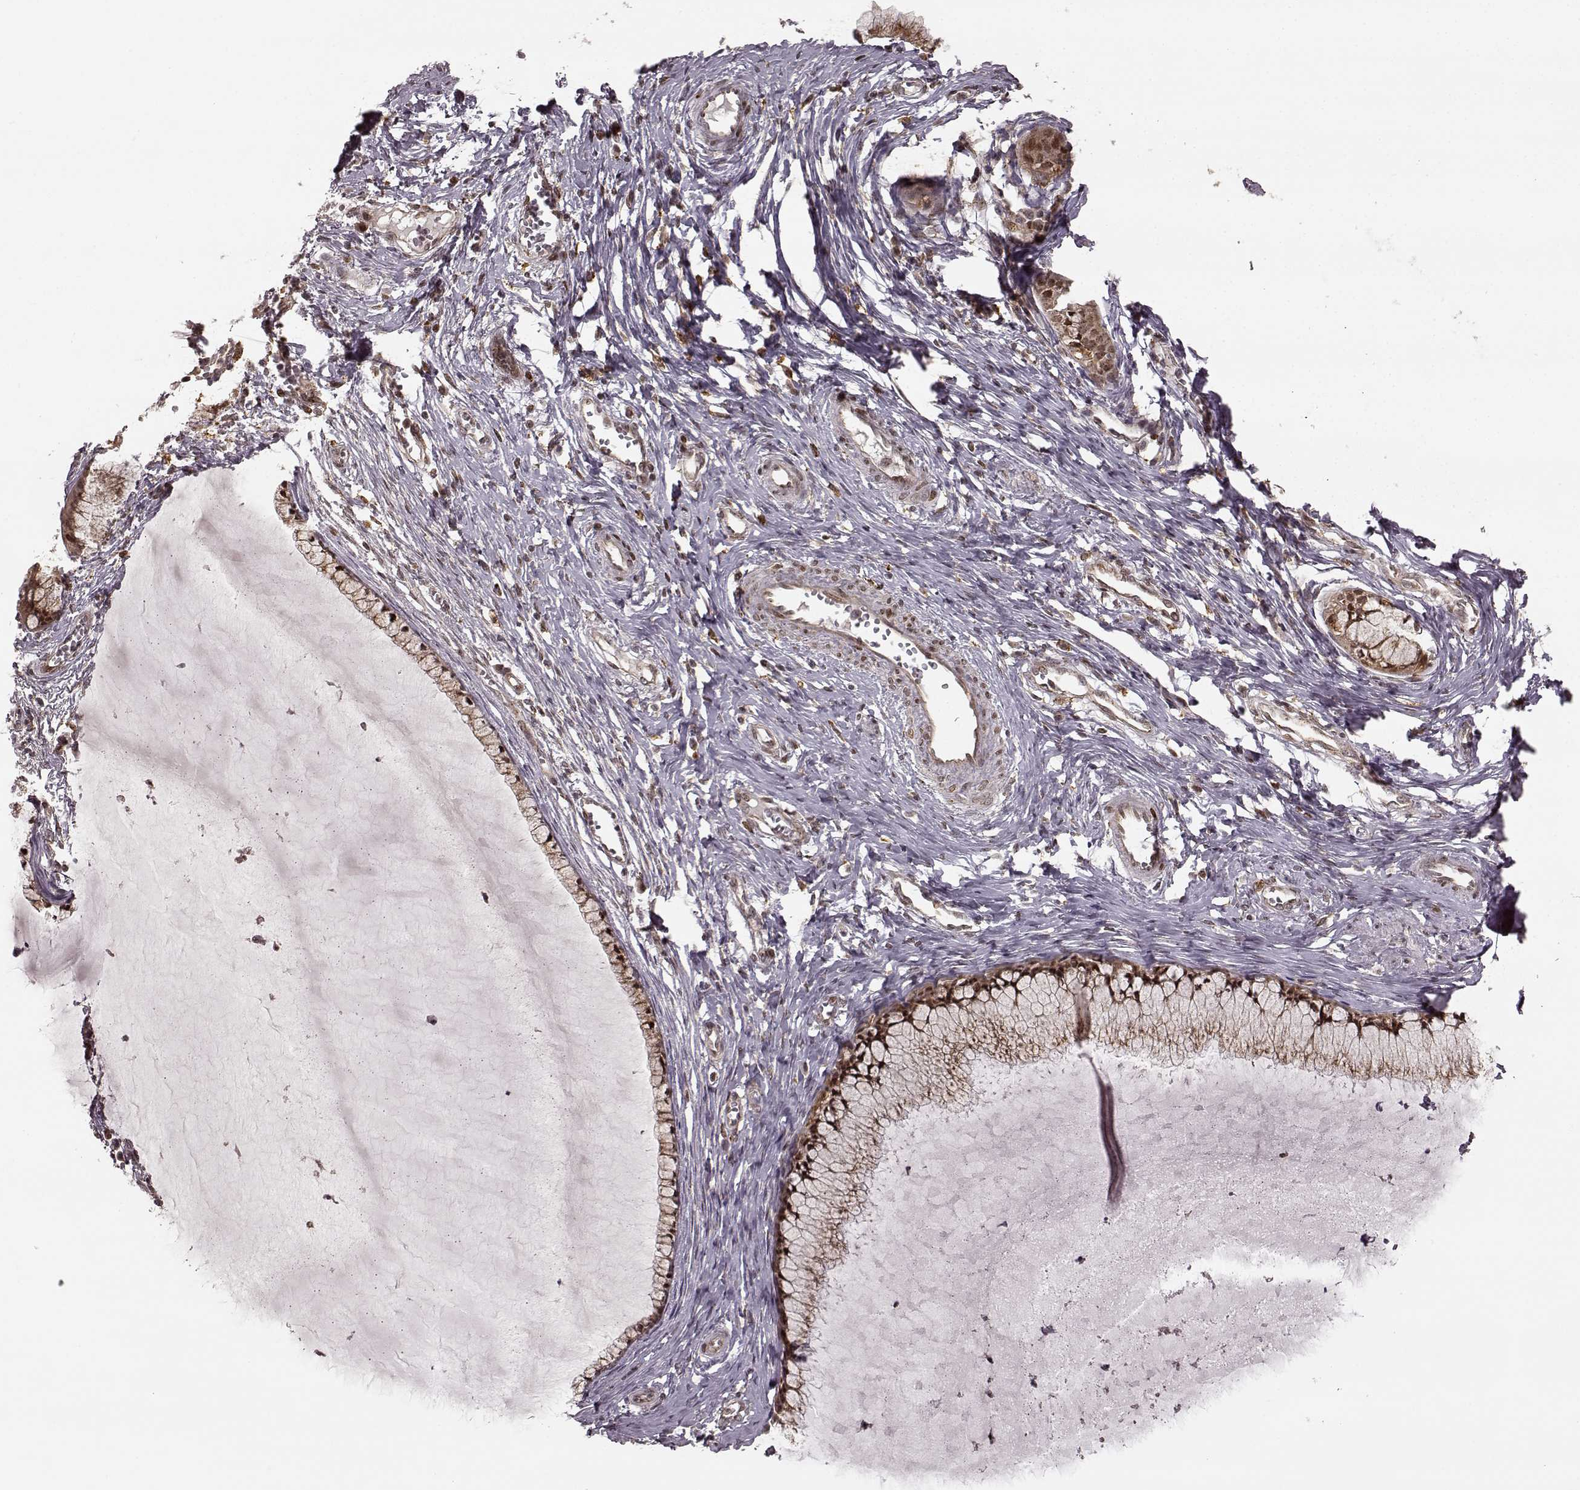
{"staining": {"intensity": "moderate", "quantity": ">75%", "location": "cytoplasmic/membranous"}, "tissue": "cervical cancer", "cell_type": "Tumor cells", "image_type": "cancer", "snomed": [{"axis": "morphology", "description": "Squamous cell carcinoma, NOS"}, {"axis": "topography", "description": "Cervix"}], "caption": "IHC staining of cervical squamous cell carcinoma, which reveals medium levels of moderate cytoplasmic/membranous staining in approximately >75% of tumor cells indicating moderate cytoplasmic/membranous protein staining. The staining was performed using DAB (brown) for protein detection and nuclei were counterstained in hematoxylin (blue).", "gene": "SLC12A9", "patient": {"sex": "female", "age": 36}}